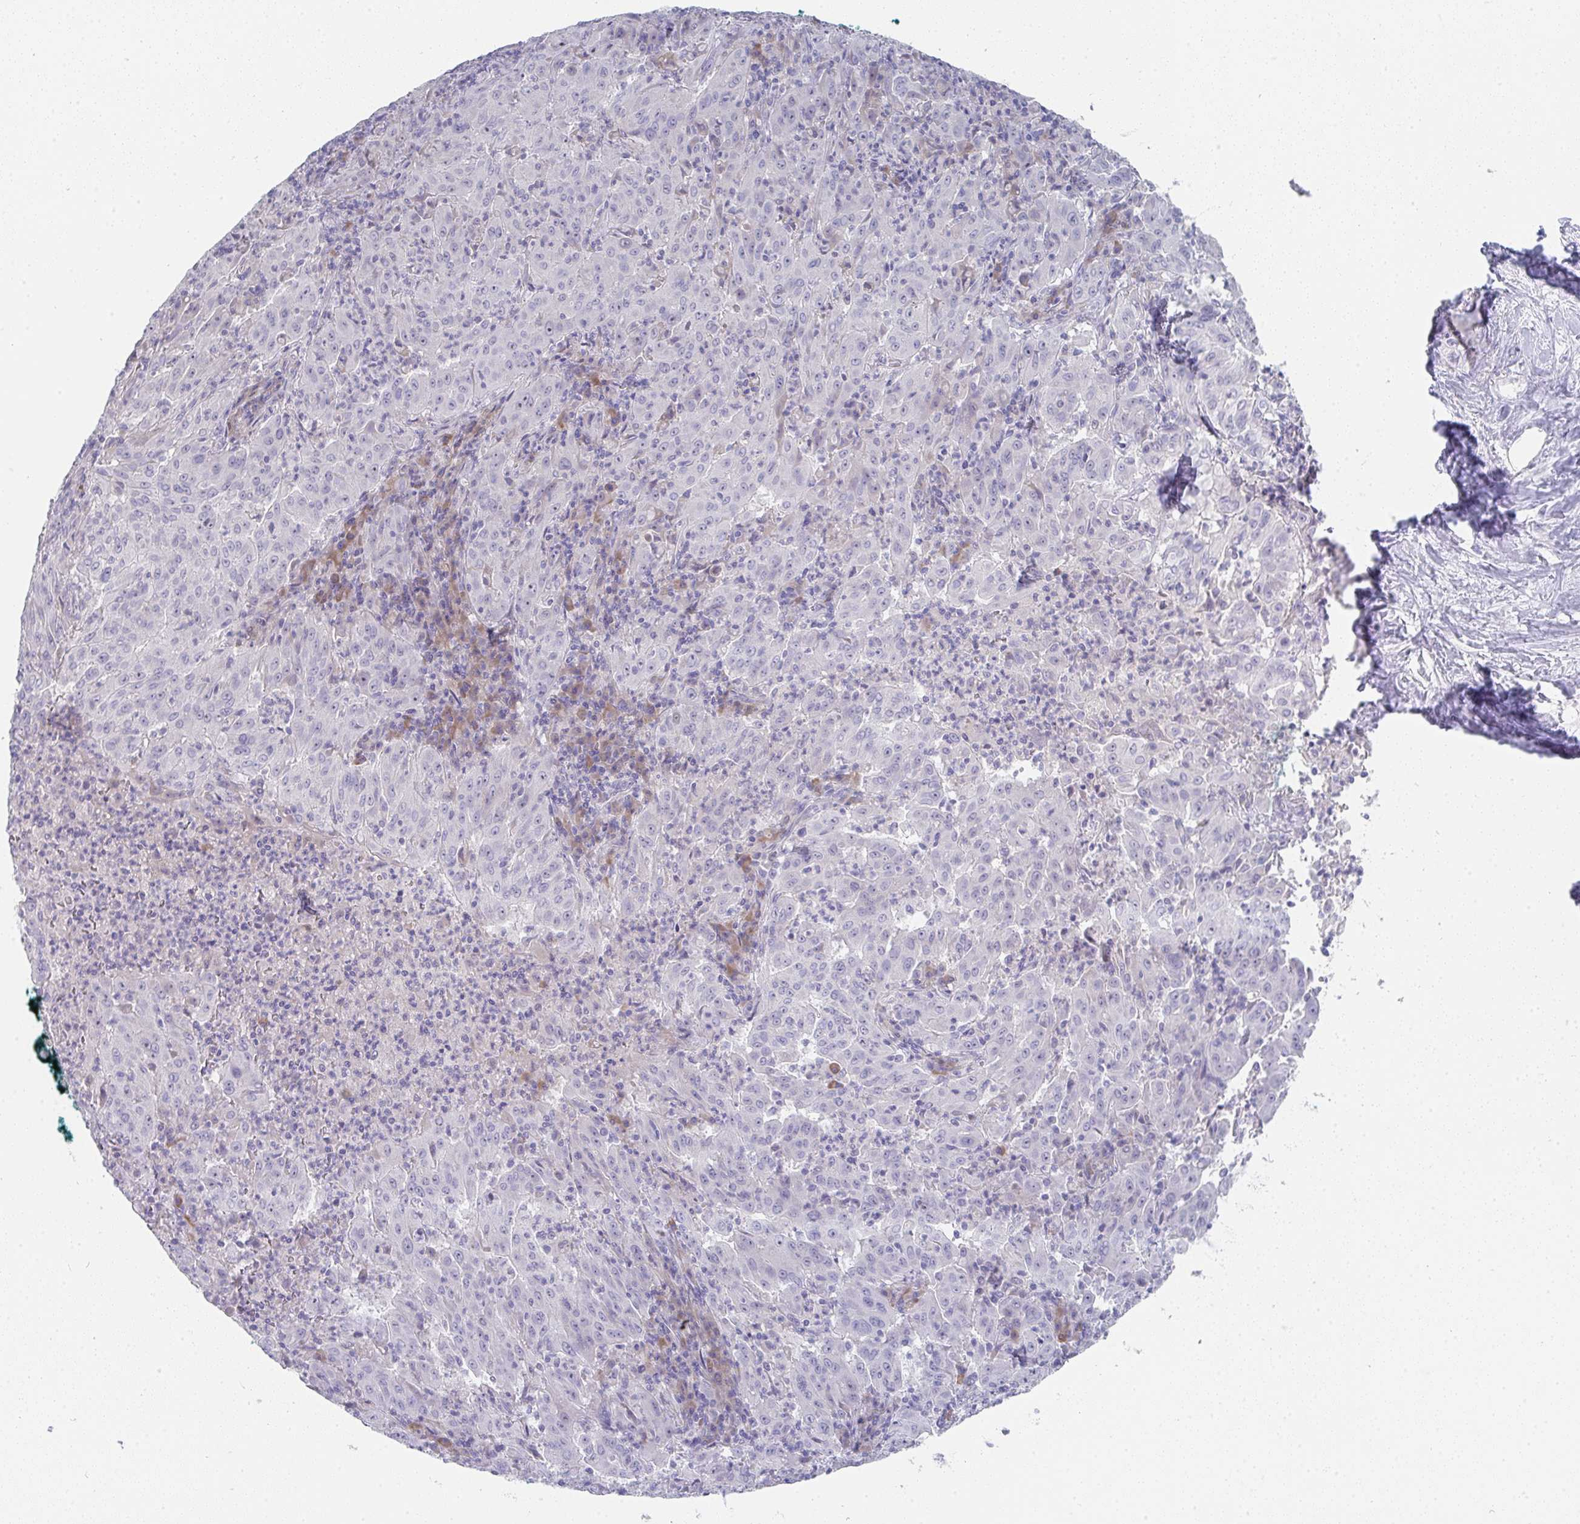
{"staining": {"intensity": "negative", "quantity": "none", "location": "none"}, "tissue": "pancreatic cancer", "cell_type": "Tumor cells", "image_type": "cancer", "snomed": [{"axis": "morphology", "description": "Adenocarcinoma, NOS"}, {"axis": "topography", "description": "Pancreas"}], "caption": "The micrograph exhibits no significant positivity in tumor cells of pancreatic adenocarcinoma.", "gene": "NOXRED1", "patient": {"sex": "male", "age": 63}}